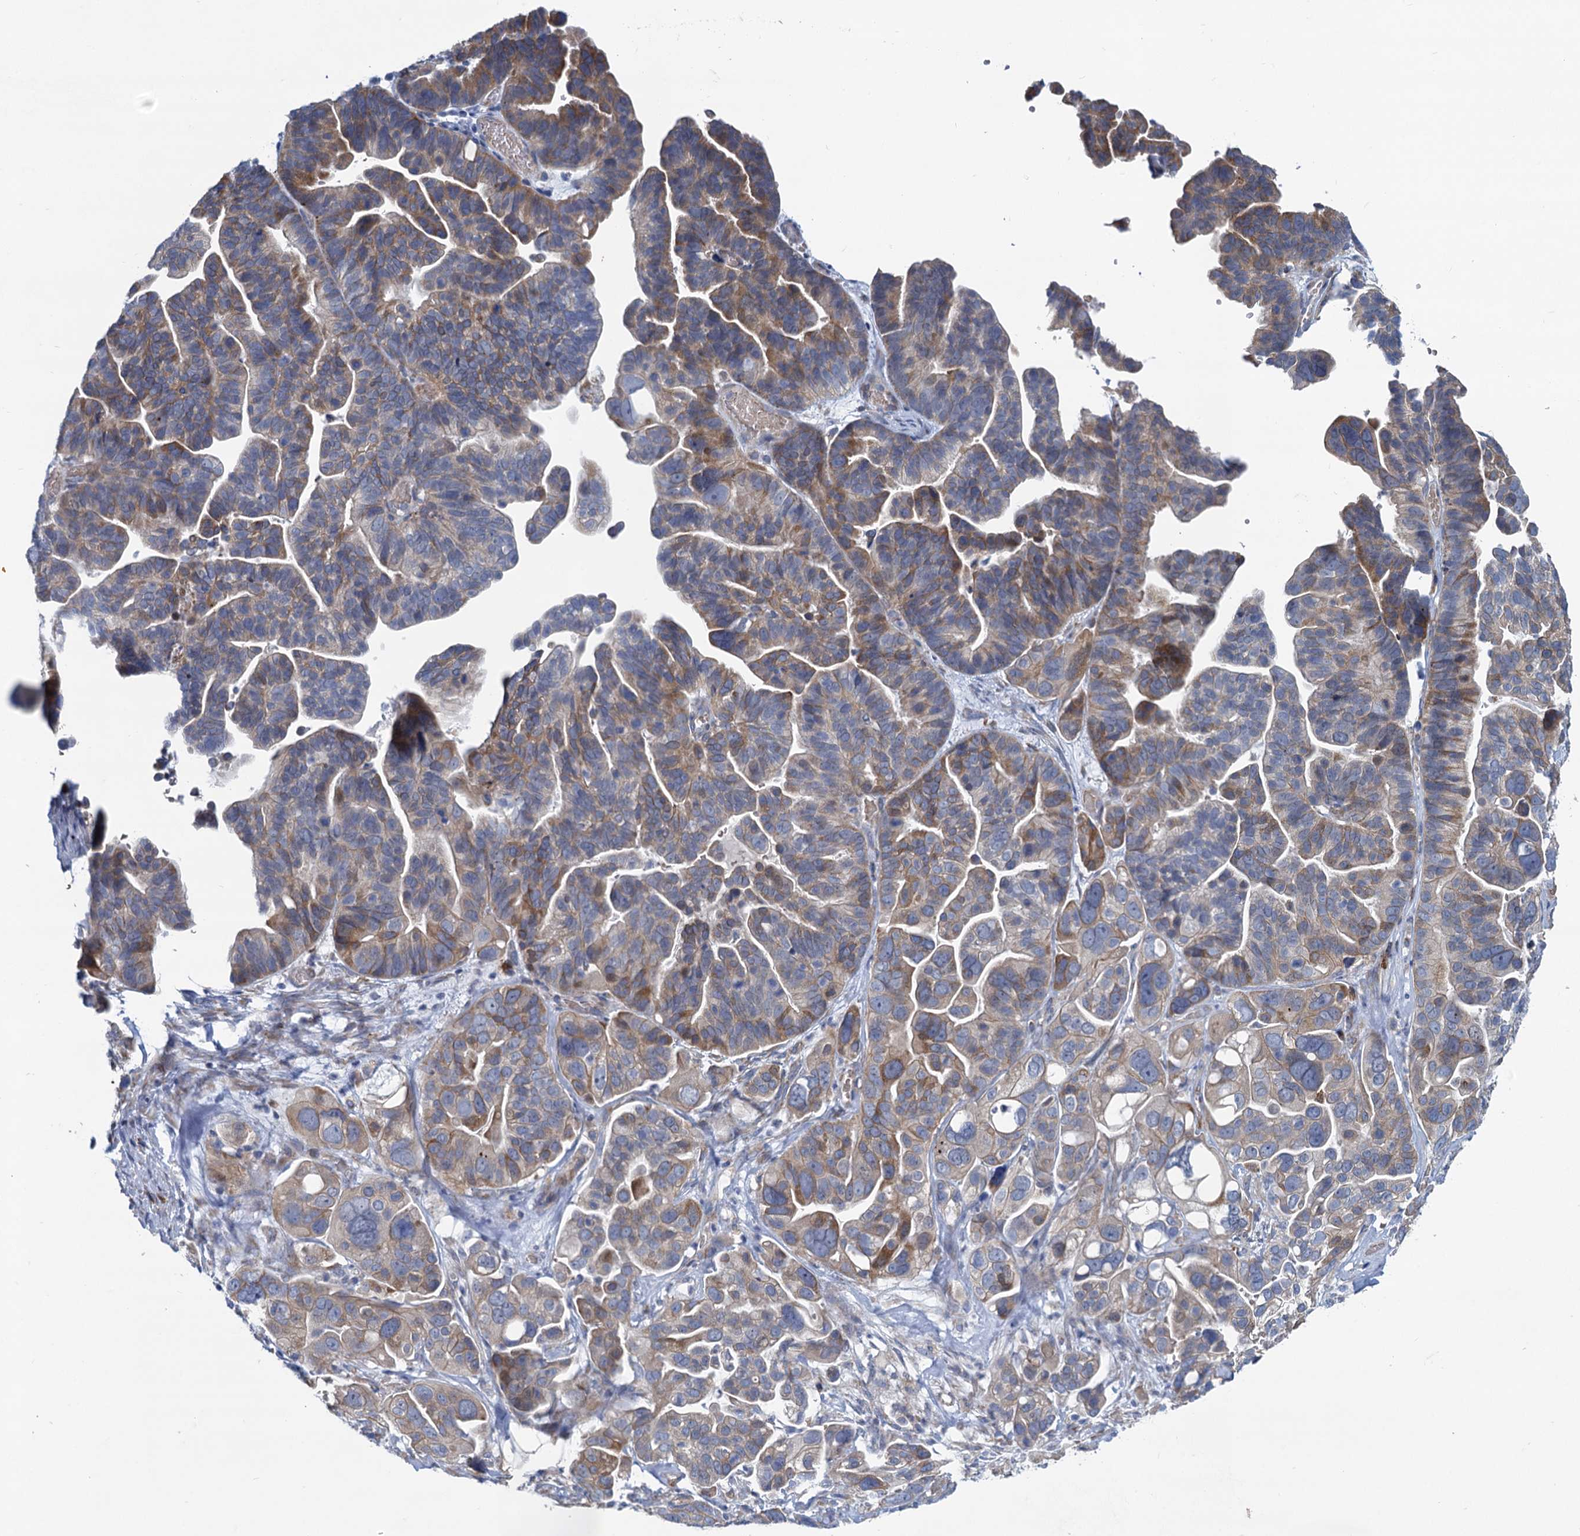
{"staining": {"intensity": "moderate", "quantity": "25%-75%", "location": "cytoplasmic/membranous"}, "tissue": "ovarian cancer", "cell_type": "Tumor cells", "image_type": "cancer", "snomed": [{"axis": "morphology", "description": "Cystadenocarcinoma, serous, NOS"}, {"axis": "topography", "description": "Ovary"}], "caption": "Human ovarian cancer (serous cystadenocarcinoma) stained with a brown dye reveals moderate cytoplasmic/membranous positive positivity in approximately 25%-75% of tumor cells.", "gene": "PRSS35", "patient": {"sex": "female", "age": 56}}